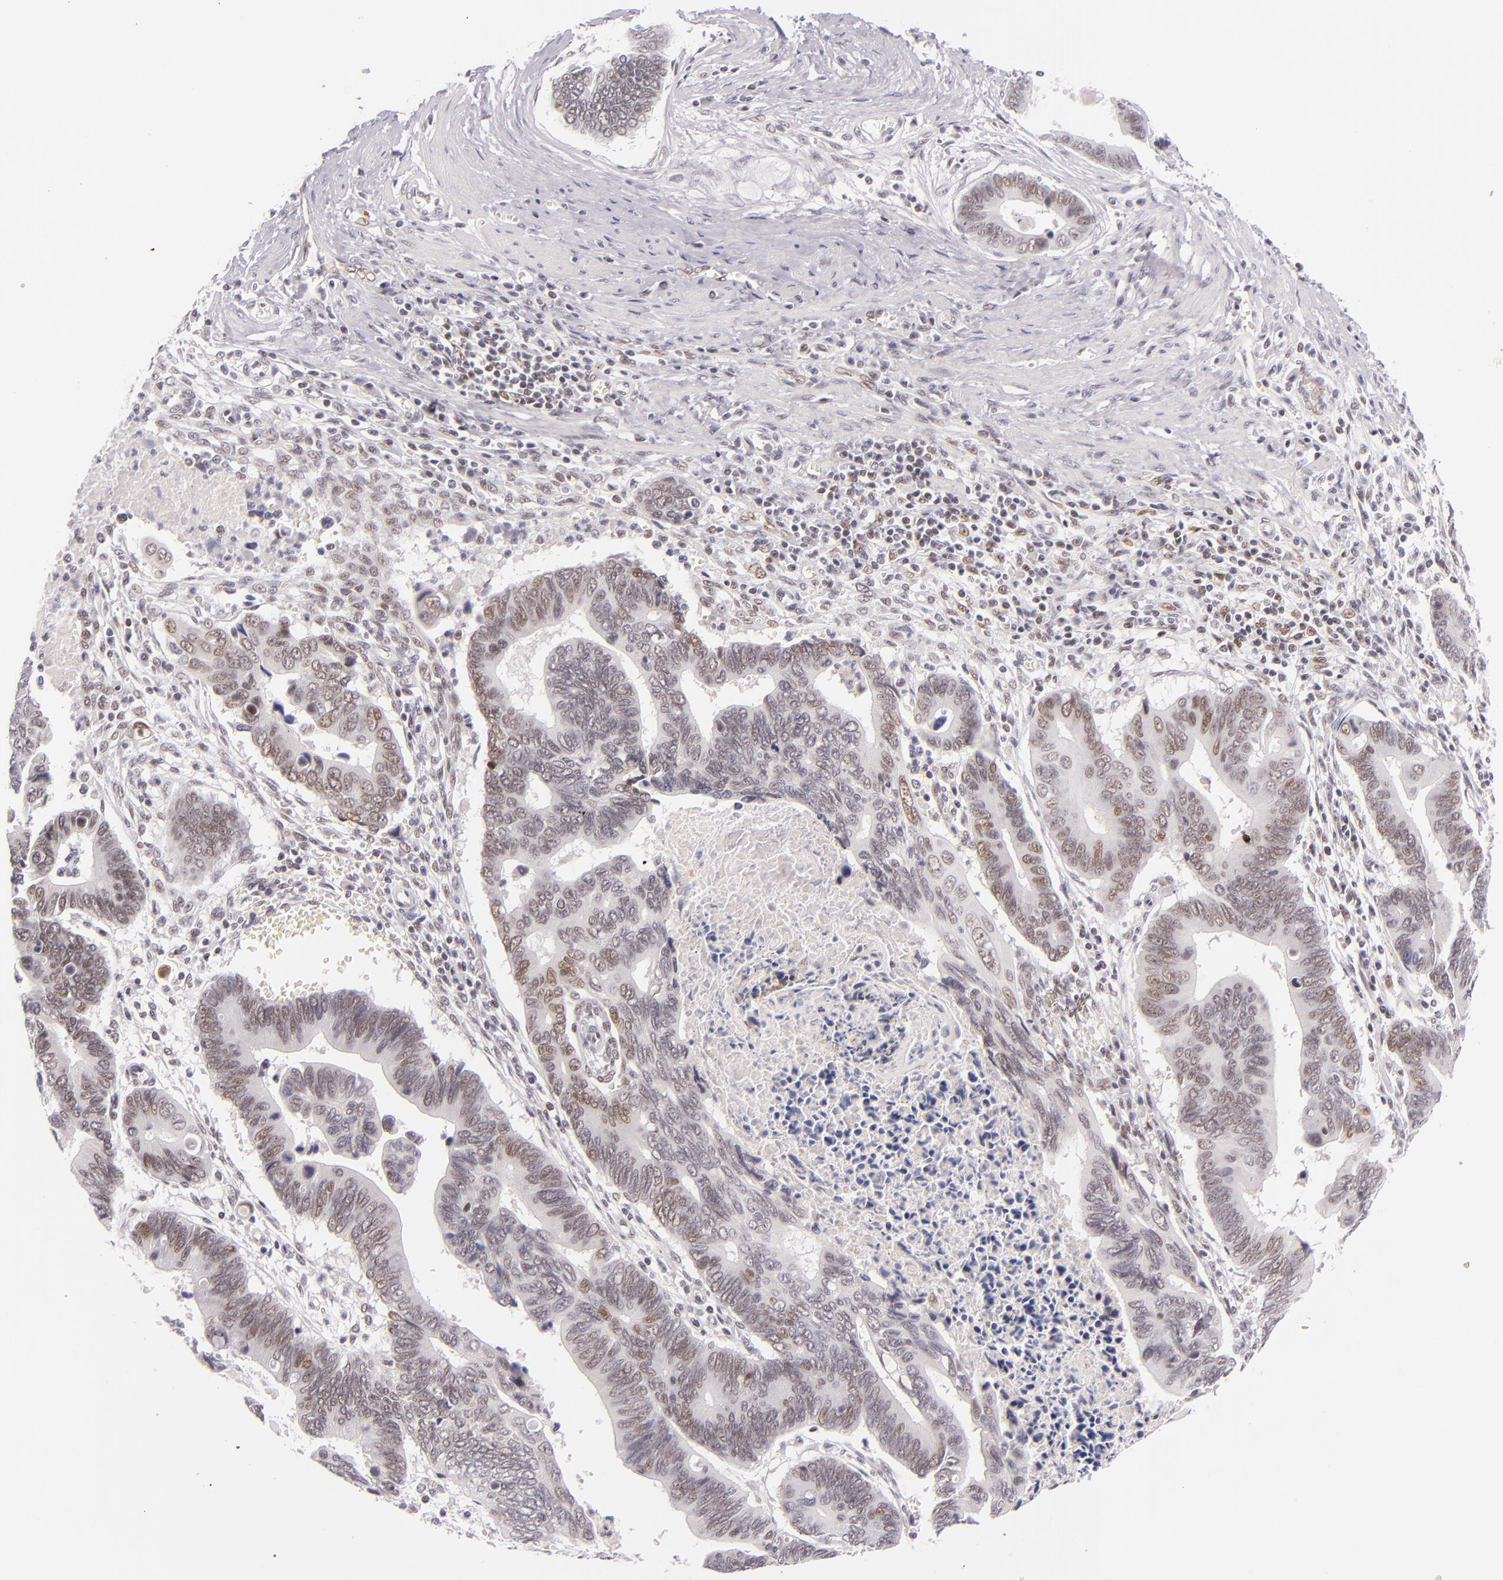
{"staining": {"intensity": "weak", "quantity": "<25%", "location": "cytoplasmic/membranous,nuclear"}, "tissue": "pancreatic cancer", "cell_type": "Tumor cells", "image_type": "cancer", "snomed": [{"axis": "morphology", "description": "Adenocarcinoma, NOS"}, {"axis": "topography", "description": "Pancreas"}], "caption": "There is no significant staining in tumor cells of adenocarcinoma (pancreatic).", "gene": "BCL3", "patient": {"sex": "female", "age": 70}}